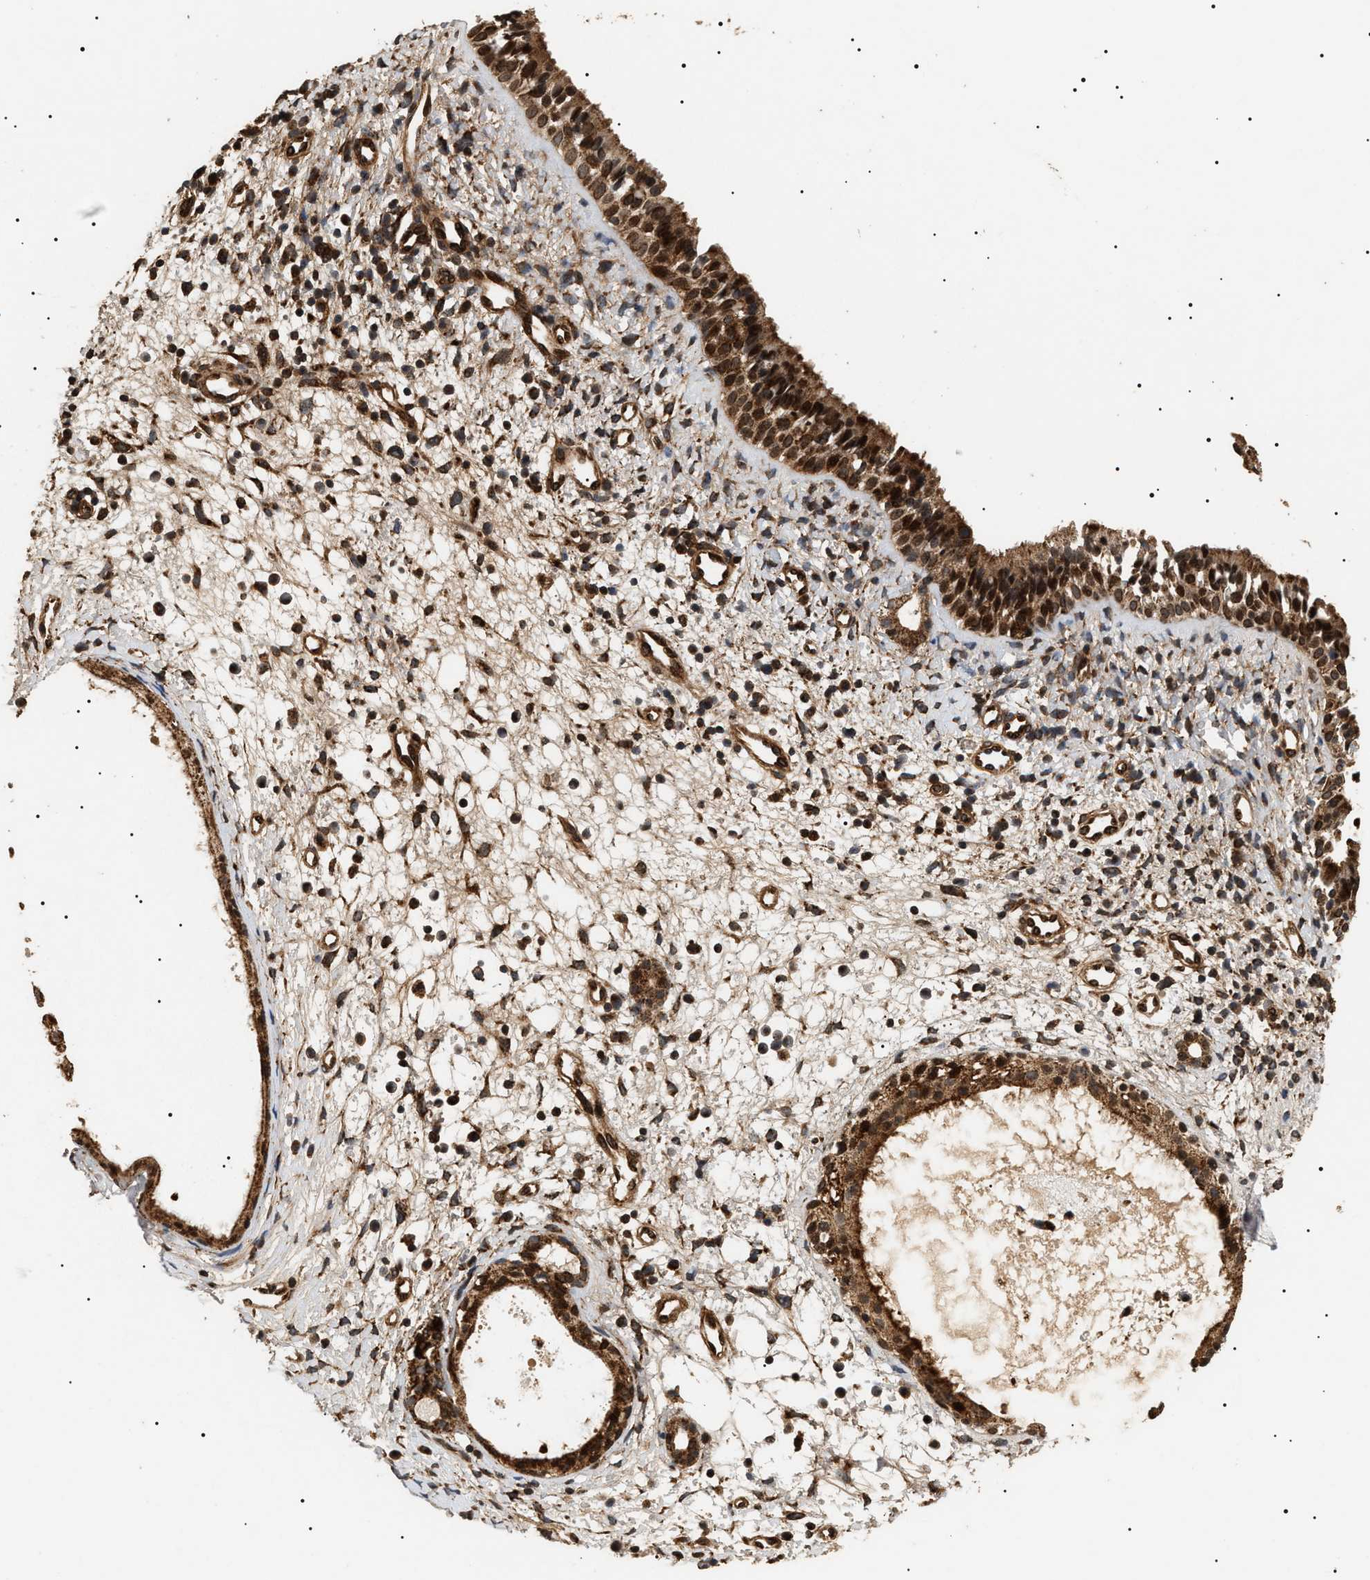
{"staining": {"intensity": "strong", "quantity": ">75%", "location": "cytoplasmic/membranous,nuclear"}, "tissue": "nasopharynx", "cell_type": "Respiratory epithelial cells", "image_type": "normal", "snomed": [{"axis": "morphology", "description": "Normal tissue, NOS"}, {"axis": "topography", "description": "Nasopharynx"}], "caption": "Brown immunohistochemical staining in normal nasopharynx demonstrates strong cytoplasmic/membranous,nuclear positivity in about >75% of respiratory epithelial cells.", "gene": "ZBTB26", "patient": {"sex": "male", "age": 22}}